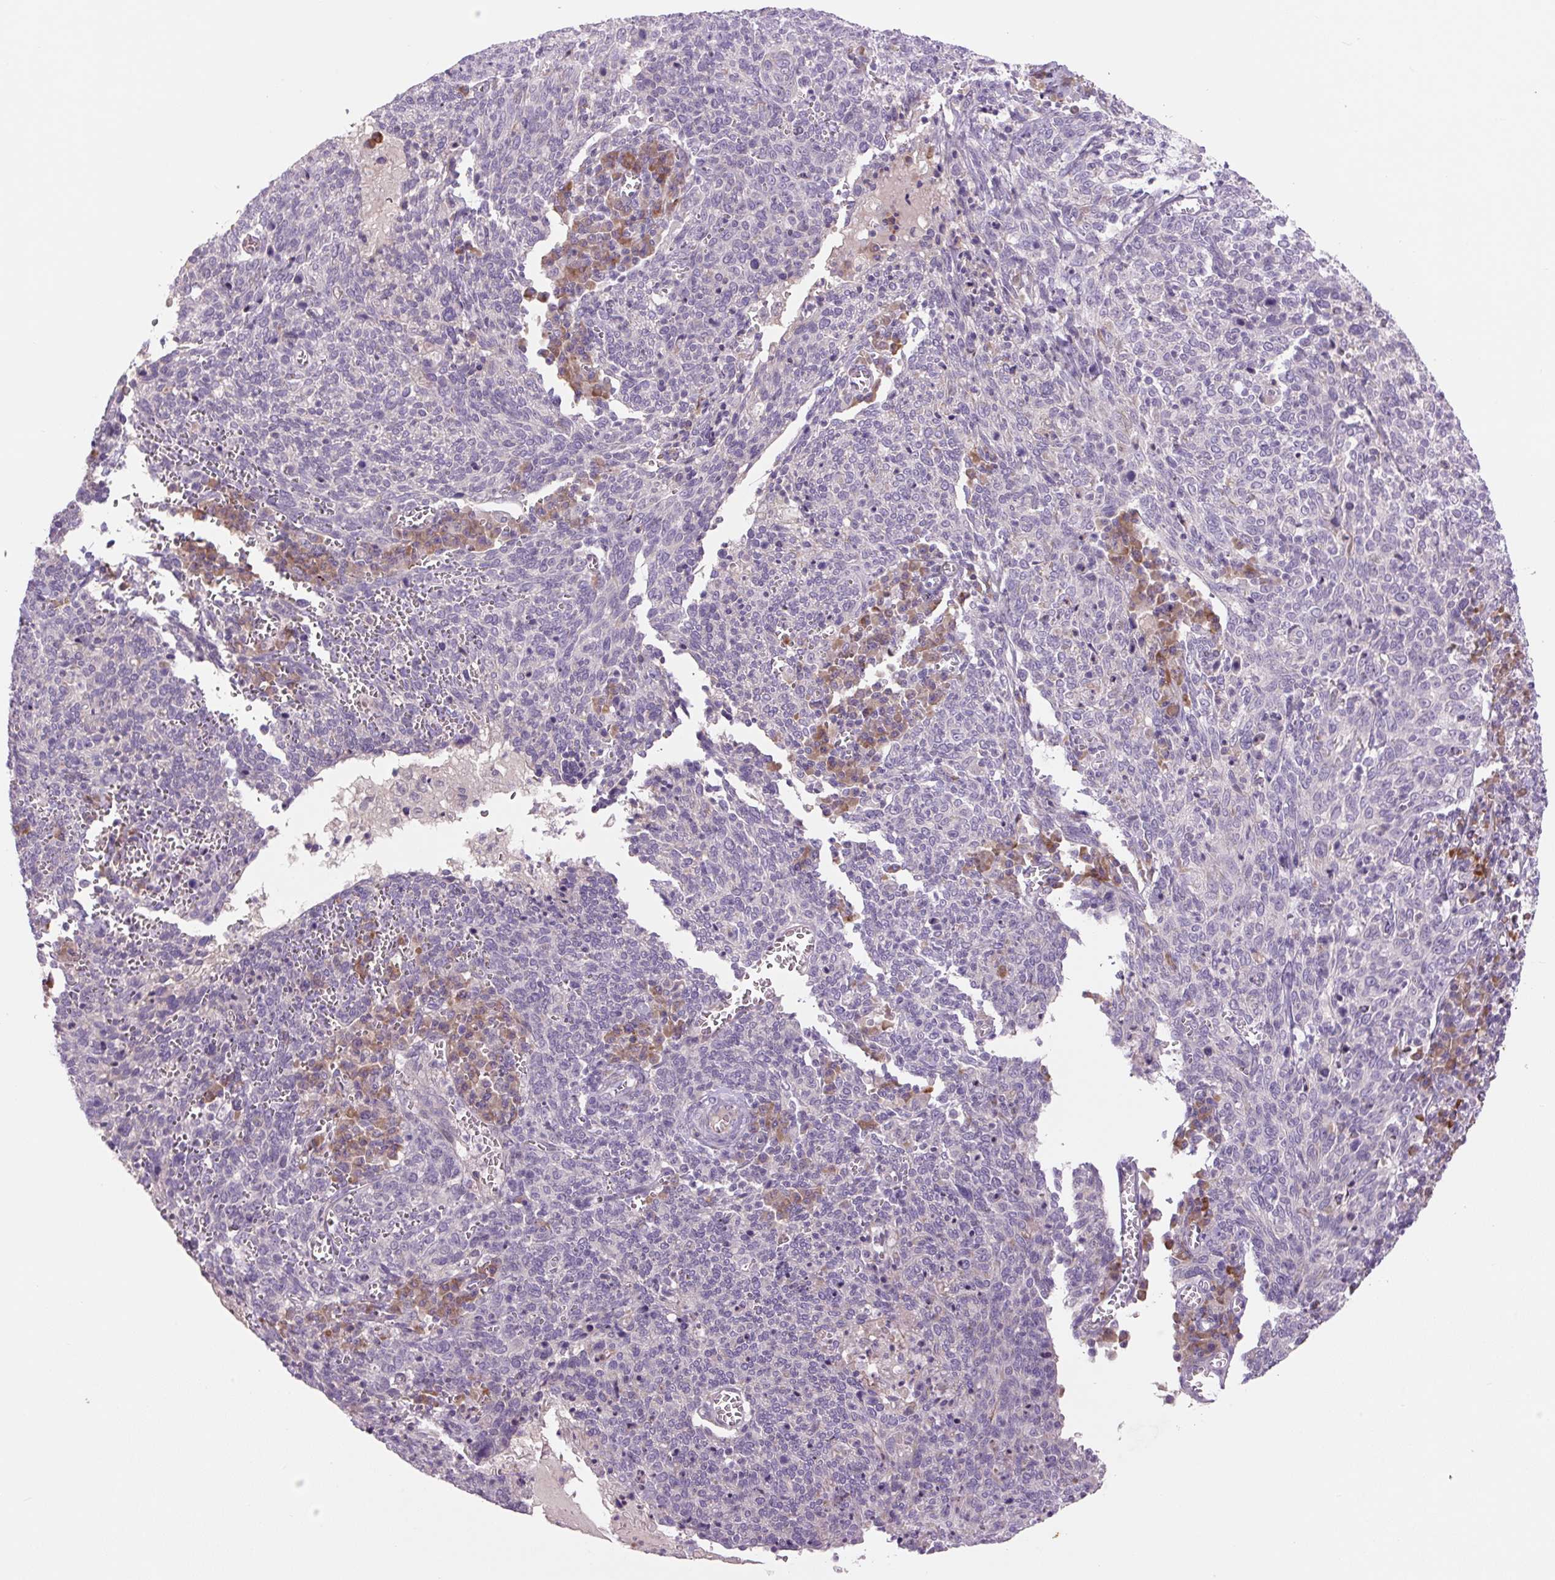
{"staining": {"intensity": "negative", "quantity": "none", "location": "none"}, "tissue": "cervical cancer", "cell_type": "Tumor cells", "image_type": "cancer", "snomed": [{"axis": "morphology", "description": "Squamous cell carcinoma, NOS"}, {"axis": "topography", "description": "Cervix"}], "caption": "Cervical cancer (squamous cell carcinoma) was stained to show a protein in brown. There is no significant positivity in tumor cells. (Brightfield microscopy of DAB (3,3'-diaminobenzidine) IHC at high magnification).", "gene": "TMEM100", "patient": {"sex": "female", "age": 46}}